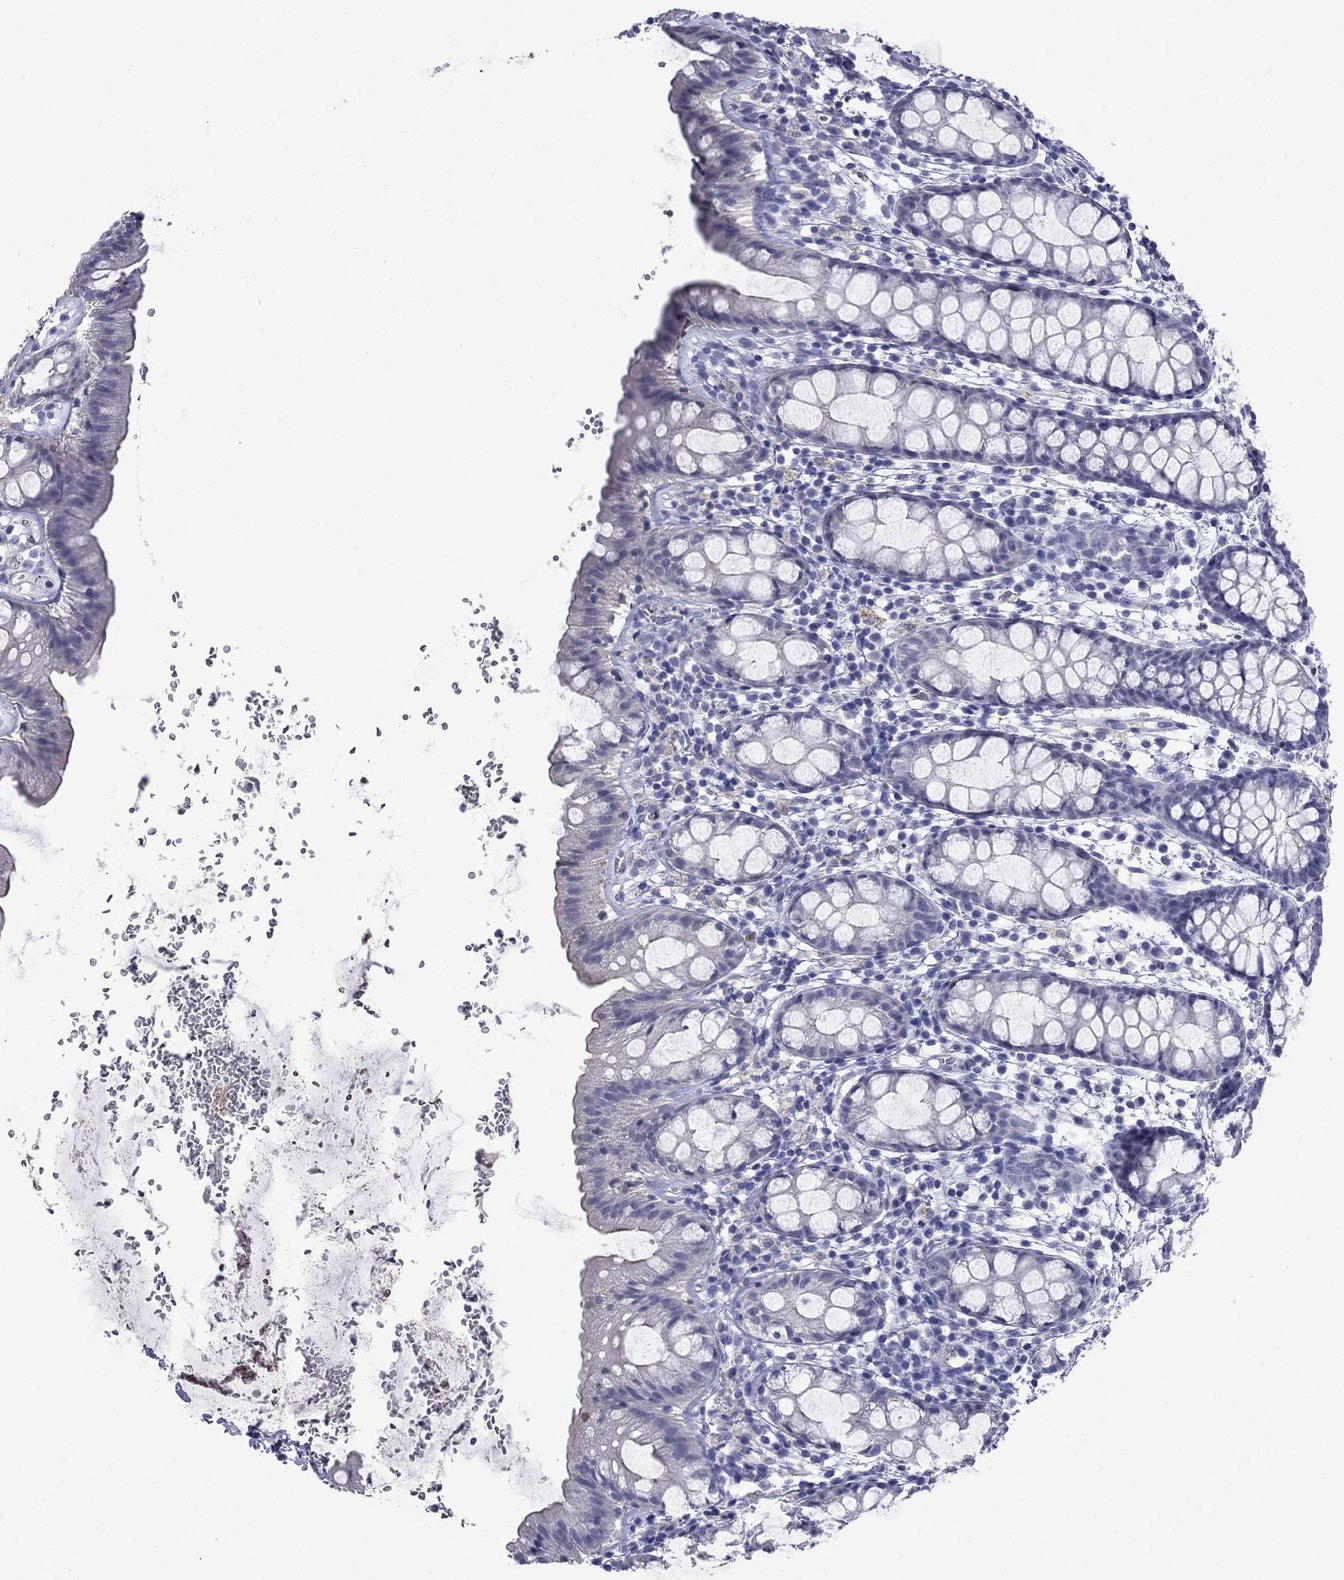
{"staining": {"intensity": "negative", "quantity": "none", "location": "none"}, "tissue": "rectum", "cell_type": "Glandular cells", "image_type": "normal", "snomed": [{"axis": "morphology", "description": "Normal tissue, NOS"}, {"axis": "topography", "description": "Rectum"}], "caption": "A micrograph of rectum stained for a protein shows no brown staining in glandular cells.", "gene": "CFAP119", "patient": {"sex": "male", "age": 57}}